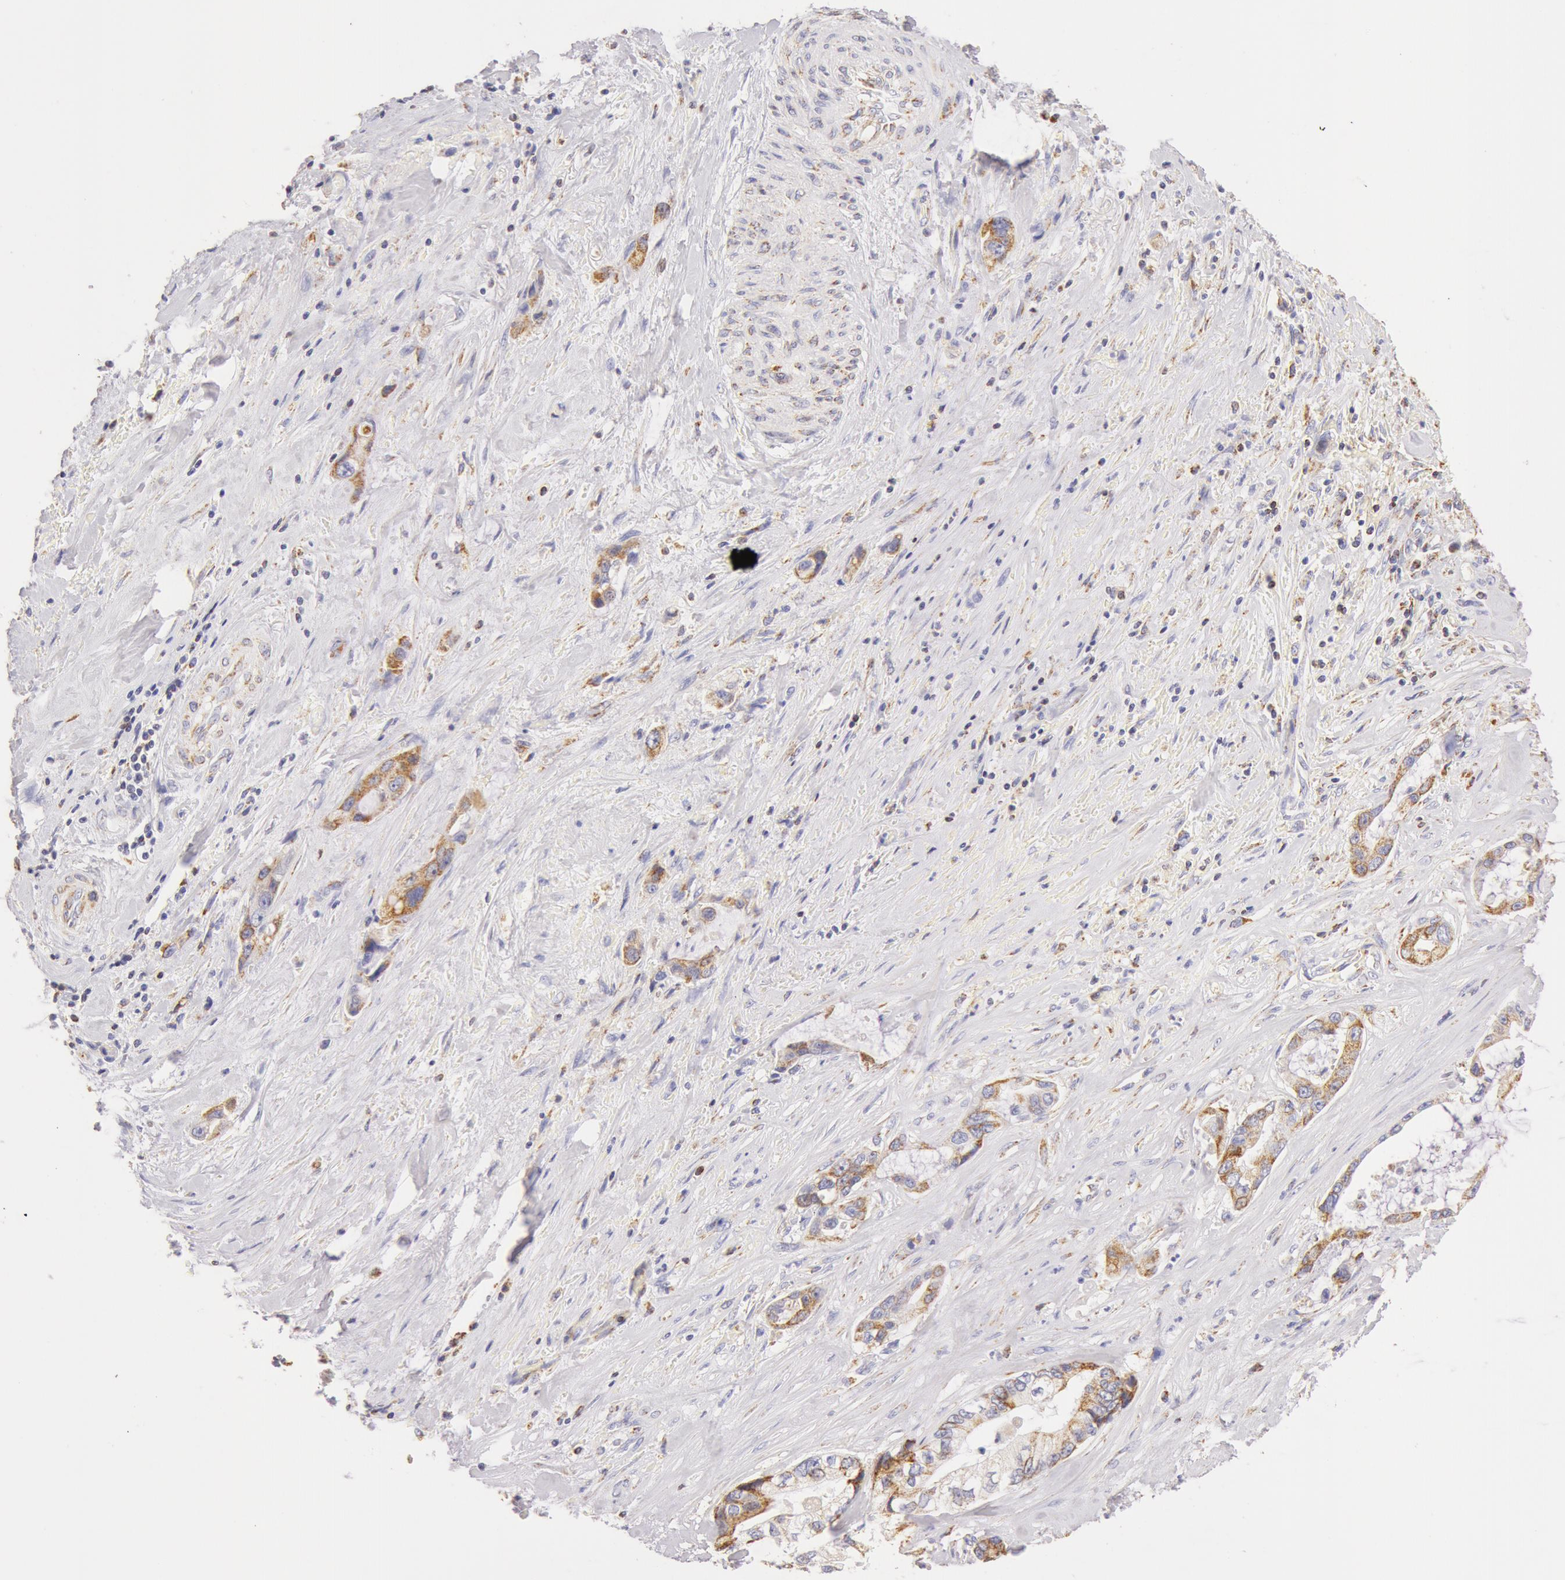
{"staining": {"intensity": "moderate", "quantity": ">75%", "location": "cytoplasmic/membranous"}, "tissue": "pancreatic cancer", "cell_type": "Tumor cells", "image_type": "cancer", "snomed": [{"axis": "morphology", "description": "Adenocarcinoma, NOS"}, {"axis": "topography", "description": "Pancreas"}, {"axis": "topography", "description": "Stomach, upper"}], "caption": "Pancreatic cancer stained for a protein (brown) shows moderate cytoplasmic/membranous positive expression in approximately >75% of tumor cells.", "gene": "ATP5F1B", "patient": {"sex": "male", "age": 77}}